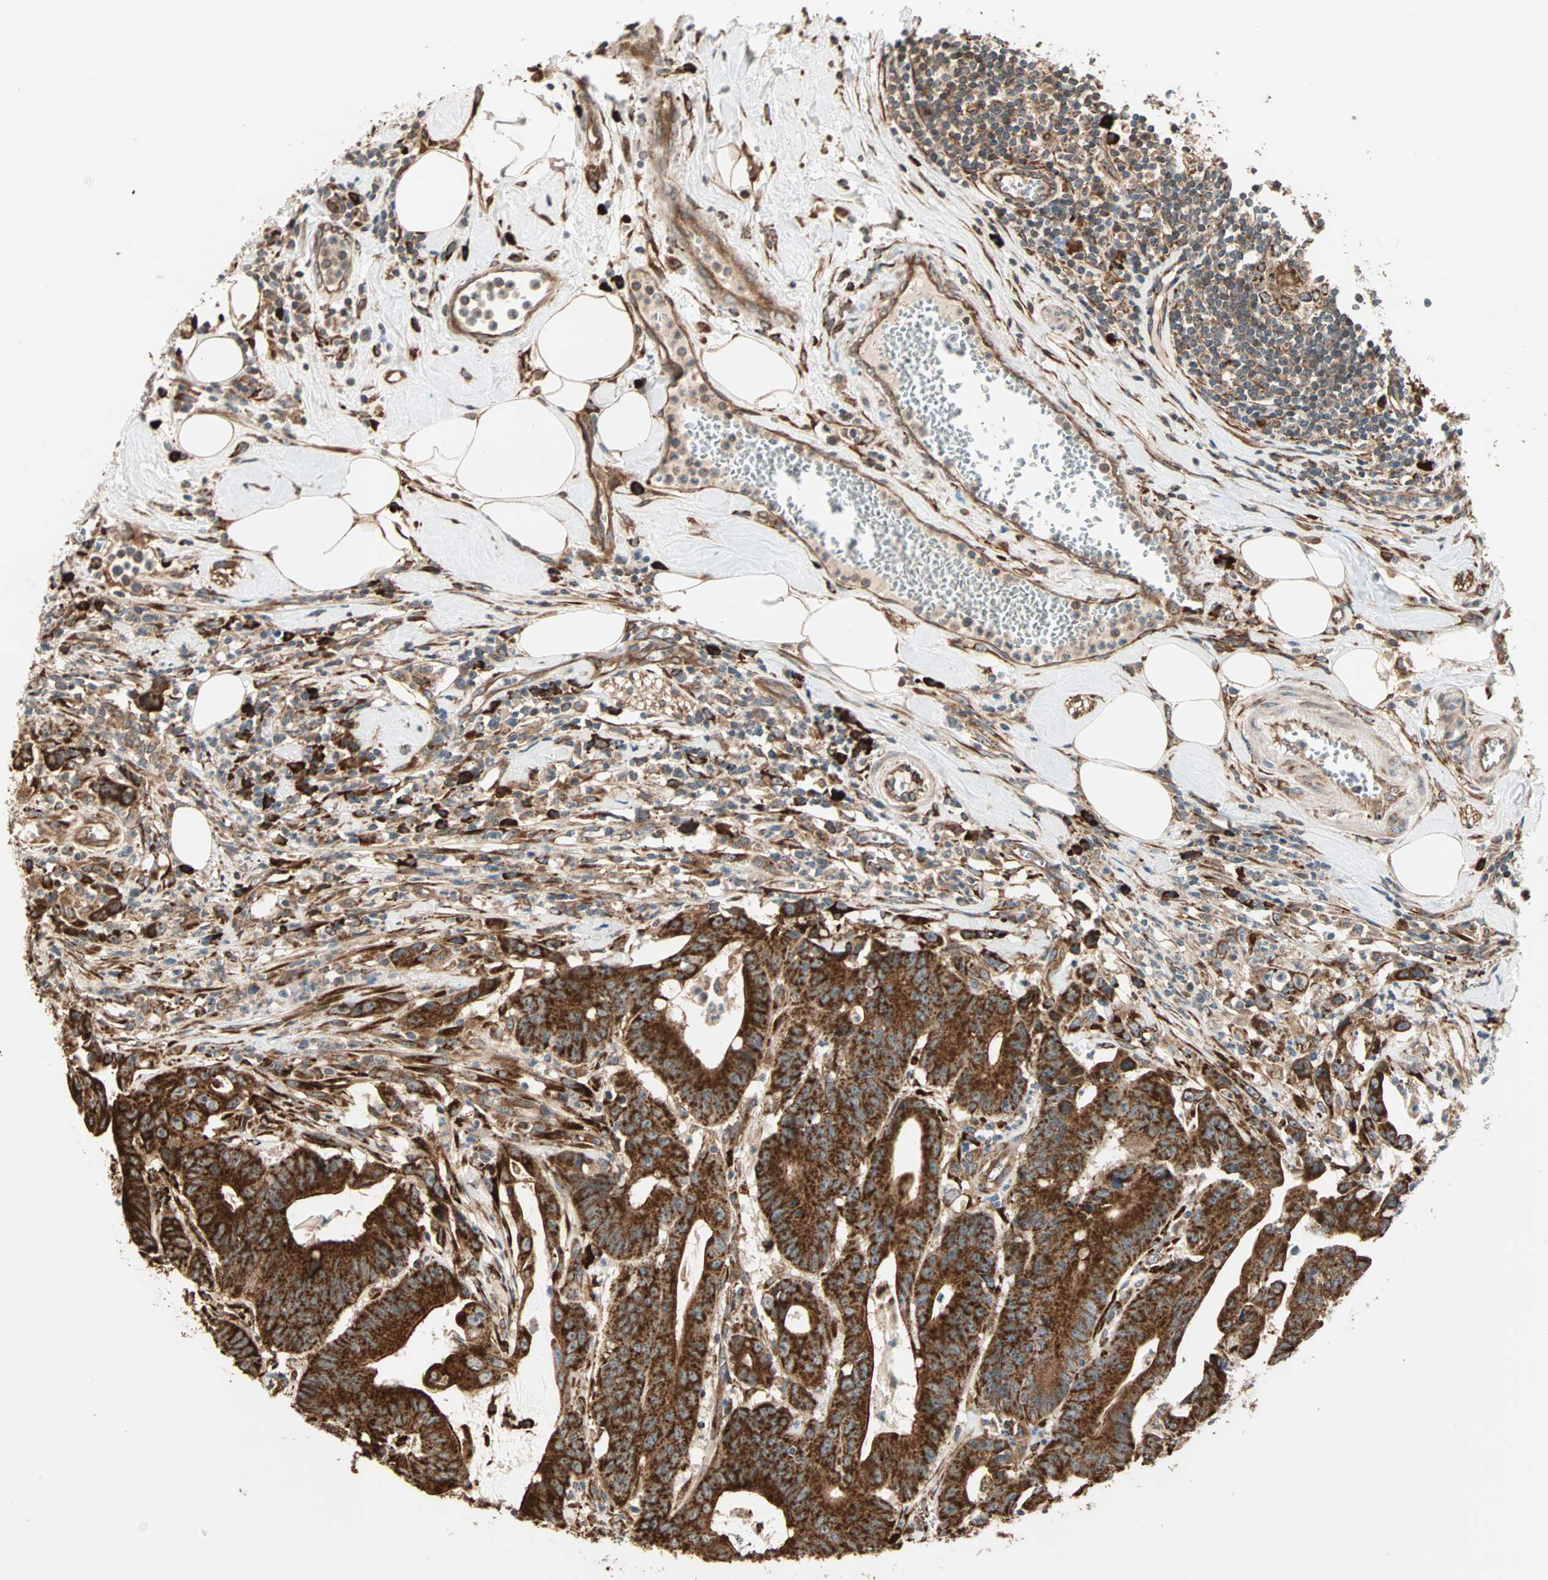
{"staining": {"intensity": "strong", "quantity": ">75%", "location": "cytoplasmic/membranous"}, "tissue": "colorectal cancer", "cell_type": "Tumor cells", "image_type": "cancer", "snomed": [{"axis": "morphology", "description": "Adenocarcinoma, NOS"}, {"axis": "topography", "description": "Colon"}], "caption": "There is high levels of strong cytoplasmic/membranous positivity in tumor cells of adenocarcinoma (colorectal), as demonstrated by immunohistochemical staining (brown color).", "gene": "P4HA1", "patient": {"sex": "male", "age": 45}}